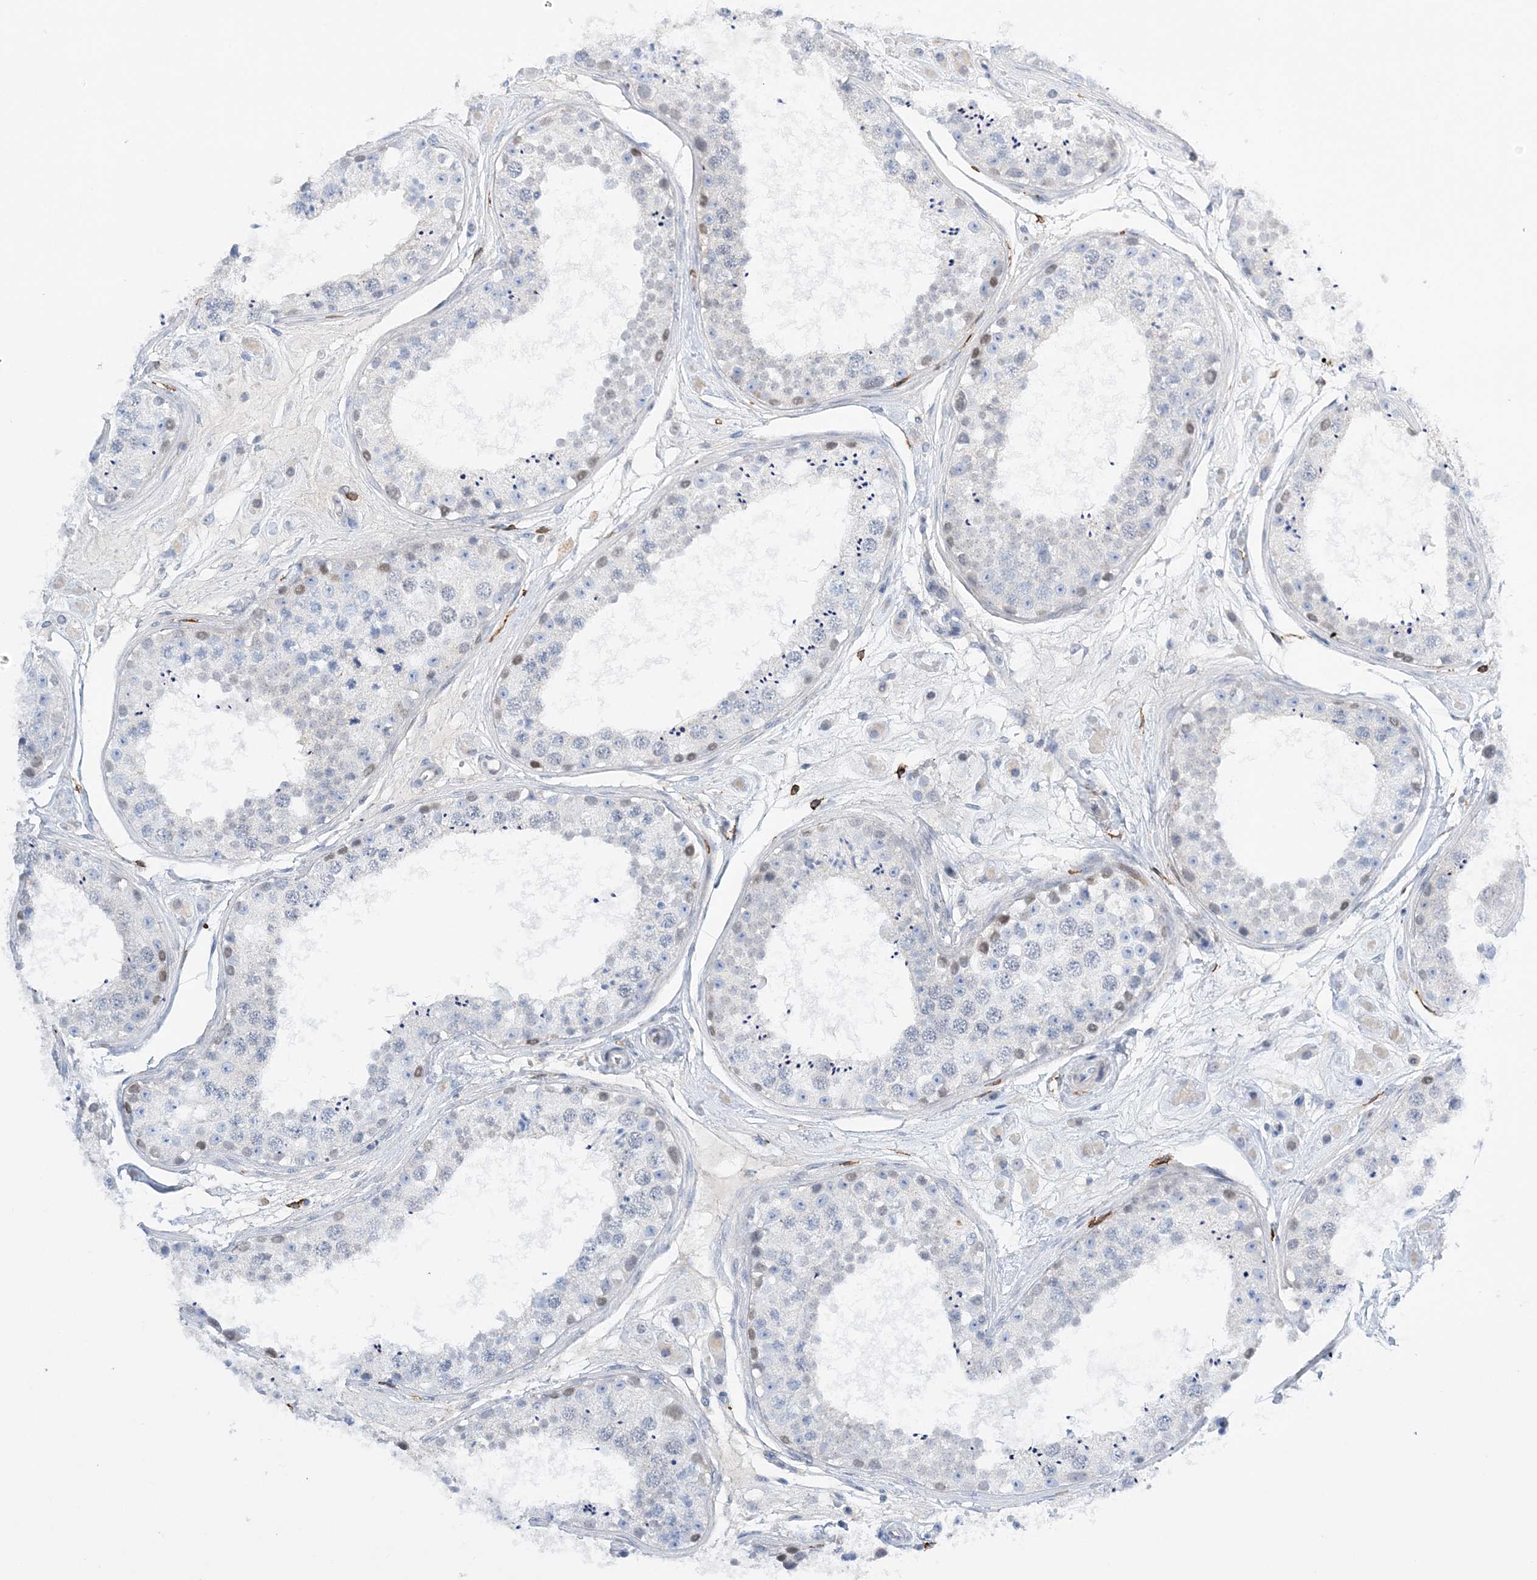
{"staining": {"intensity": "moderate", "quantity": "<25%", "location": "nuclear"}, "tissue": "testis", "cell_type": "Cells in seminiferous ducts", "image_type": "normal", "snomed": [{"axis": "morphology", "description": "Normal tissue, NOS"}, {"axis": "topography", "description": "Testis"}], "caption": "DAB immunohistochemical staining of unremarkable testis shows moderate nuclear protein positivity in about <25% of cells in seminiferous ducts.", "gene": "PRMT9", "patient": {"sex": "male", "age": 25}}